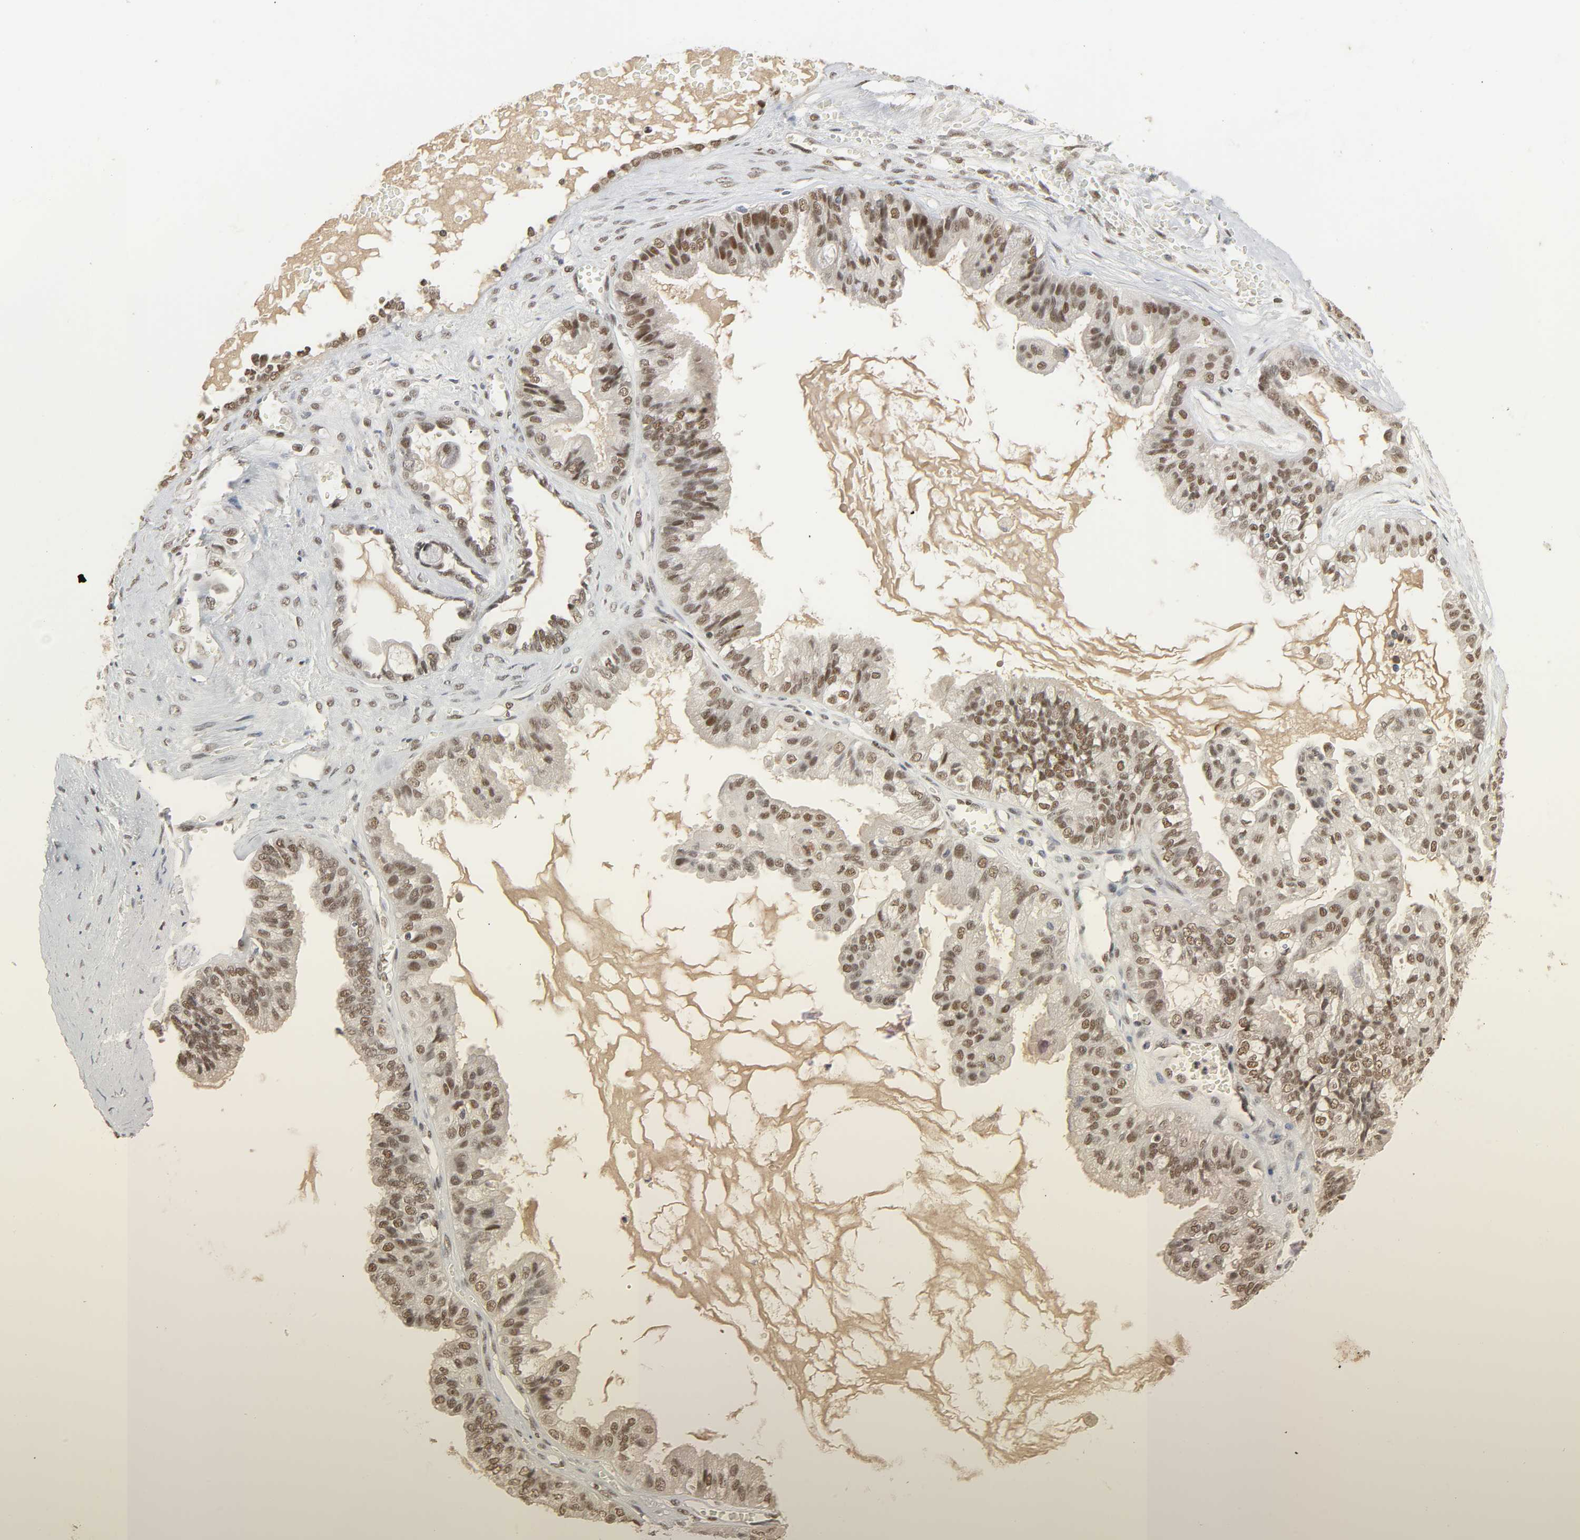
{"staining": {"intensity": "moderate", "quantity": ">75%", "location": "nuclear"}, "tissue": "ovarian cancer", "cell_type": "Tumor cells", "image_type": "cancer", "snomed": [{"axis": "morphology", "description": "Carcinoma, NOS"}, {"axis": "morphology", "description": "Carcinoma, endometroid"}, {"axis": "topography", "description": "Ovary"}], "caption": "About >75% of tumor cells in human ovarian endometroid carcinoma exhibit moderate nuclear protein staining as visualized by brown immunohistochemical staining.", "gene": "NCOA6", "patient": {"sex": "female", "age": 50}}